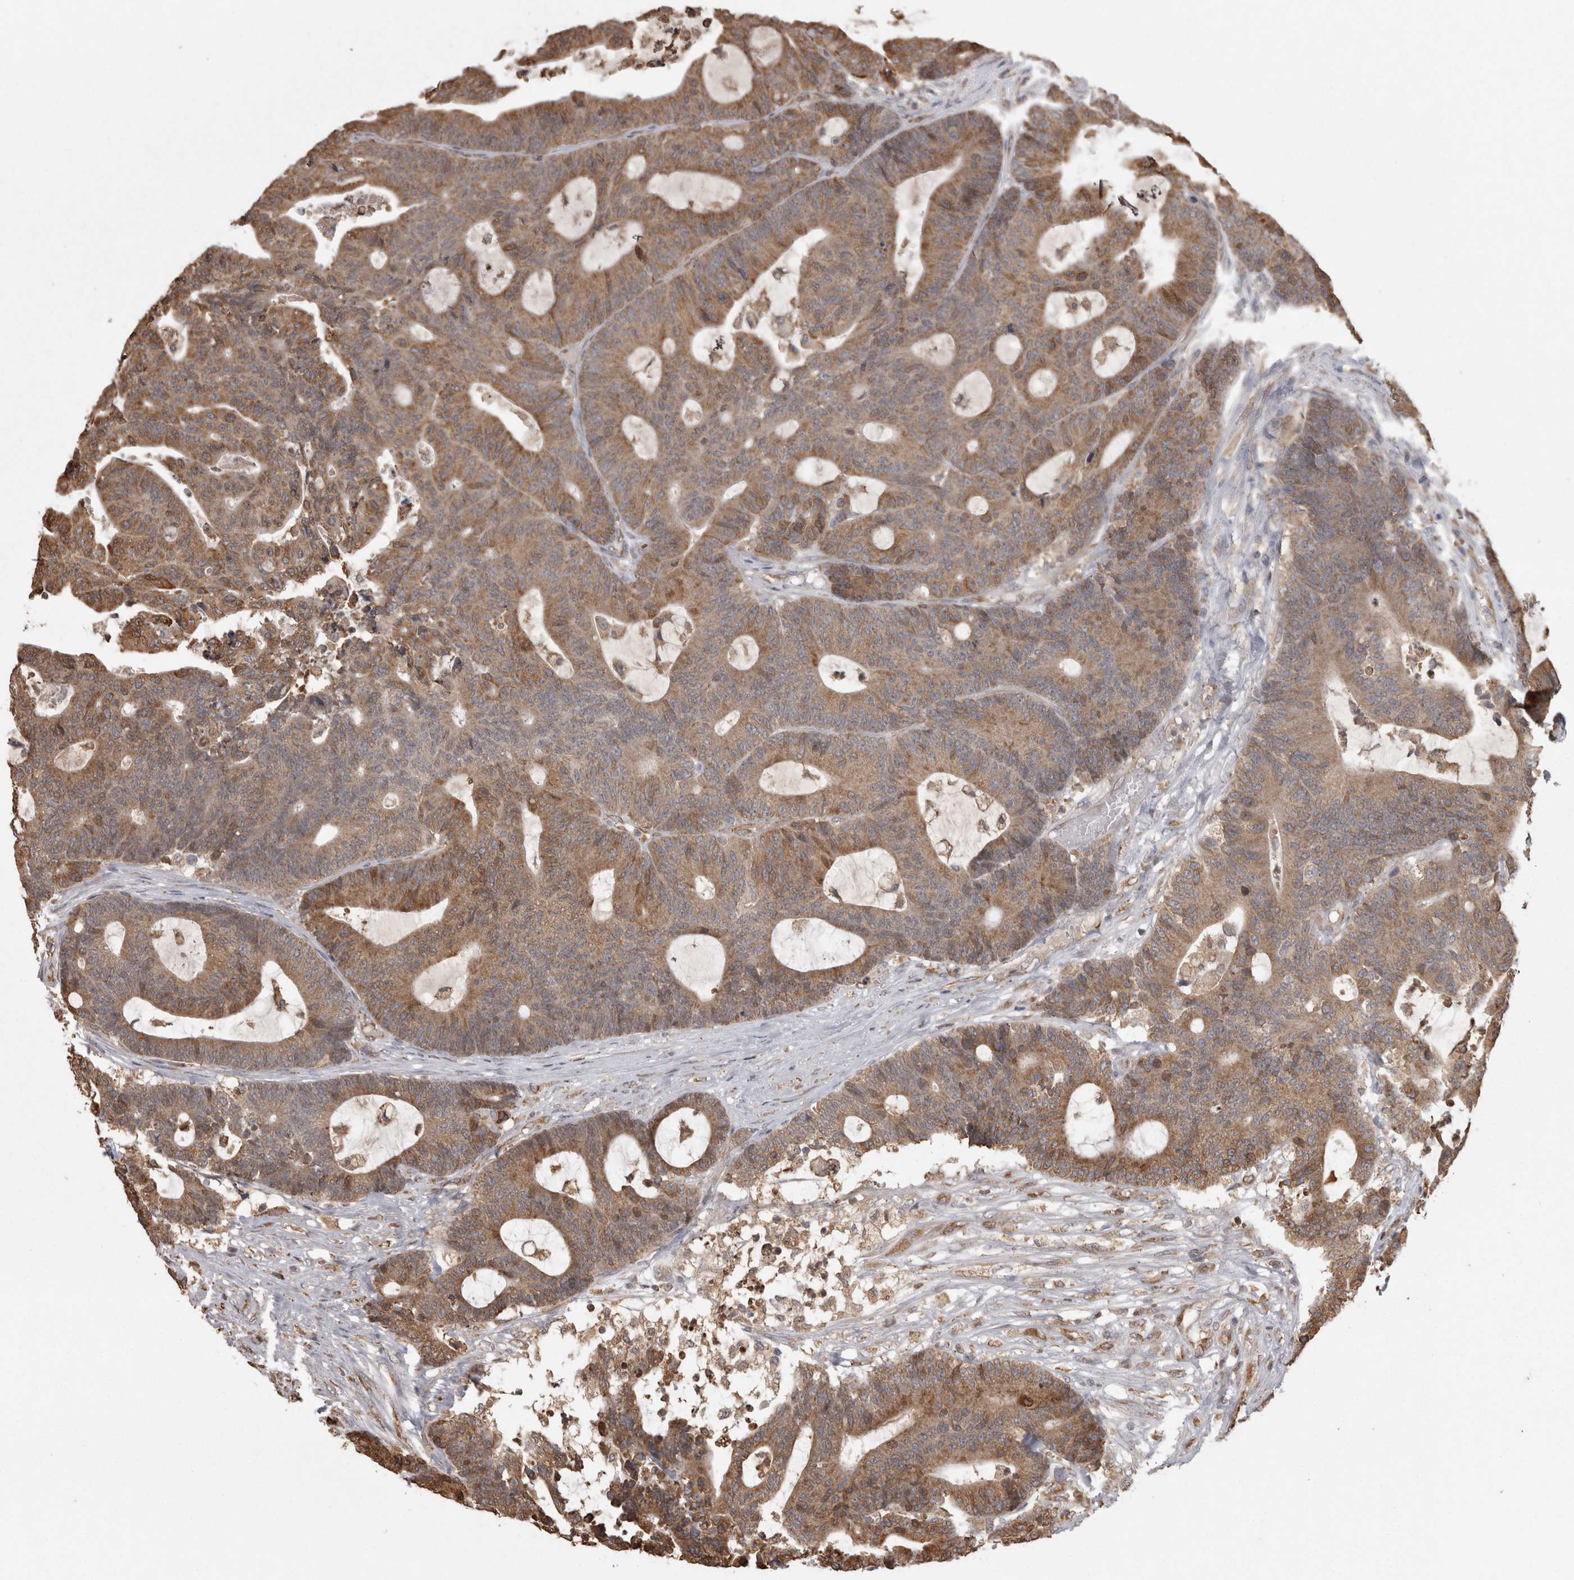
{"staining": {"intensity": "moderate", "quantity": ">75%", "location": "cytoplasmic/membranous"}, "tissue": "colorectal cancer", "cell_type": "Tumor cells", "image_type": "cancer", "snomed": [{"axis": "morphology", "description": "Adenocarcinoma, NOS"}, {"axis": "topography", "description": "Colon"}], "caption": "A brown stain shows moderate cytoplasmic/membranous staining of a protein in colorectal cancer tumor cells. (Stains: DAB in brown, nuclei in blue, Microscopy: brightfield microscopy at high magnification).", "gene": "PON2", "patient": {"sex": "female", "age": 84}}